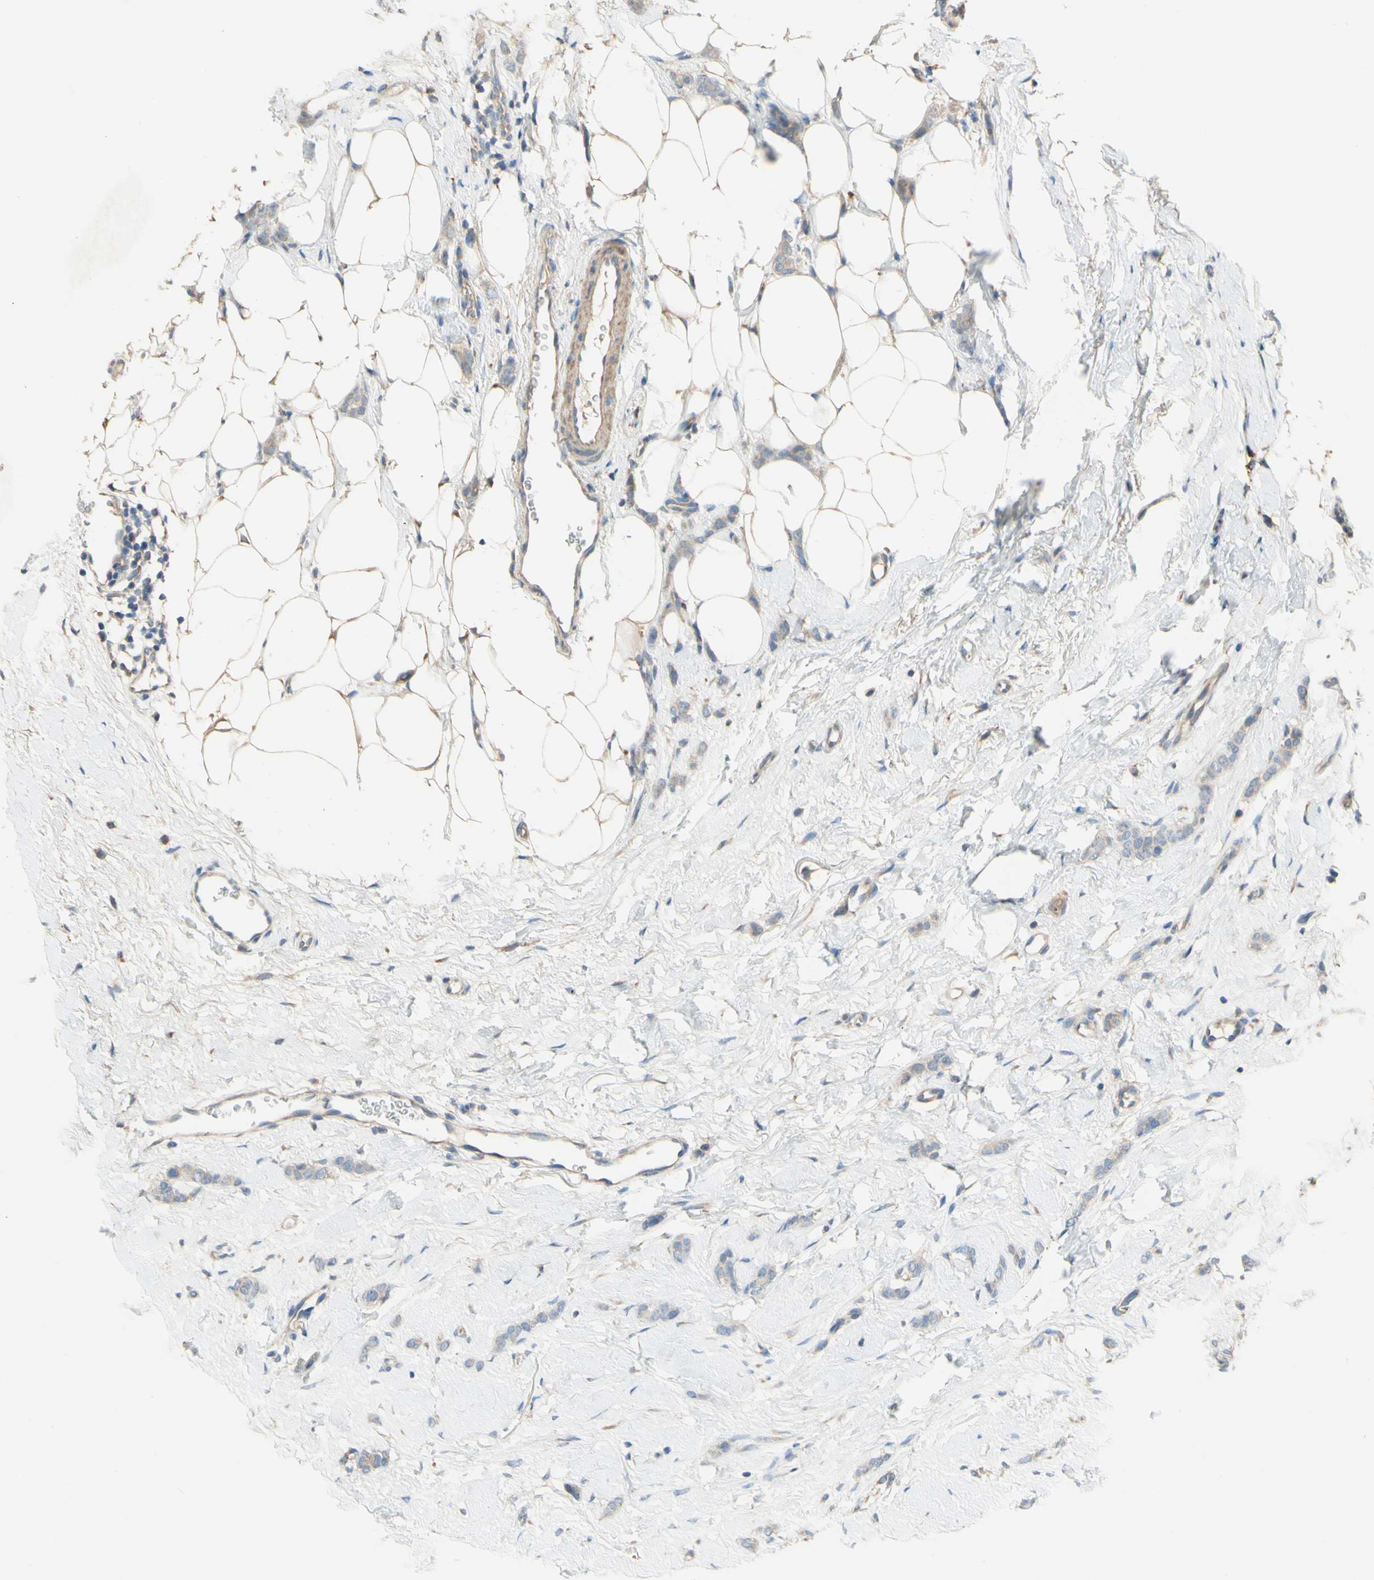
{"staining": {"intensity": "weak", "quantity": "25%-75%", "location": "cytoplasmic/membranous"}, "tissue": "breast cancer", "cell_type": "Tumor cells", "image_type": "cancer", "snomed": [{"axis": "morphology", "description": "Lobular carcinoma"}, {"axis": "topography", "description": "Skin"}, {"axis": "topography", "description": "Breast"}], "caption": "Tumor cells show low levels of weak cytoplasmic/membranous staining in approximately 25%-75% of cells in lobular carcinoma (breast).", "gene": "DKK3", "patient": {"sex": "female", "age": 46}}